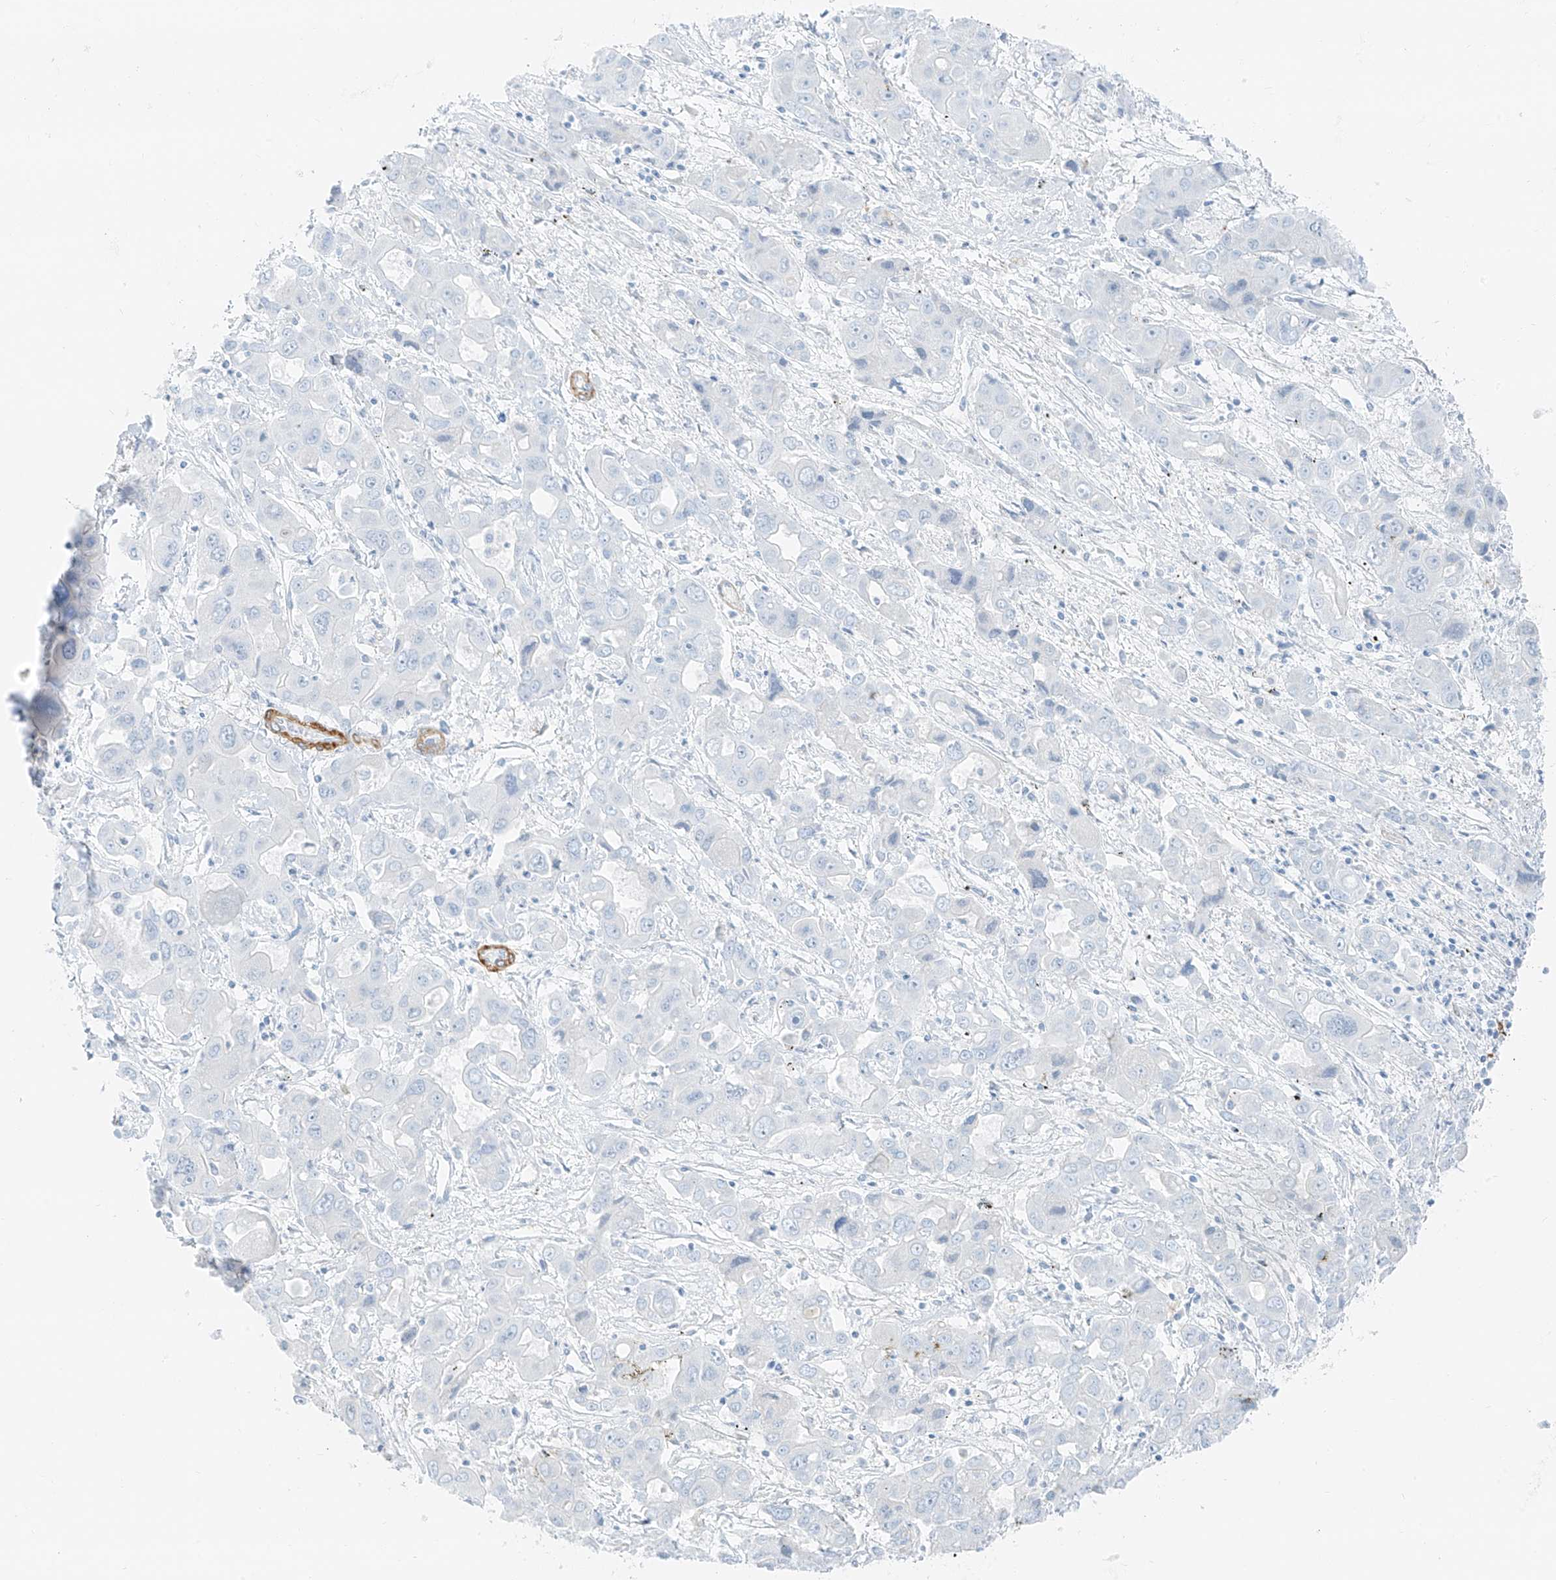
{"staining": {"intensity": "negative", "quantity": "none", "location": "none"}, "tissue": "liver cancer", "cell_type": "Tumor cells", "image_type": "cancer", "snomed": [{"axis": "morphology", "description": "Cholangiocarcinoma"}, {"axis": "topography", "description": "Liver"}], "caption": "Tumor cells are negative for protein expression in human liver cancer. (Stains: DAB IHC with hematoxylin counter stain, Microscopy: brightfield microscopy at high magnification).", "gene": "SMCP", "patient": {"sex": "male", "age": 67}}